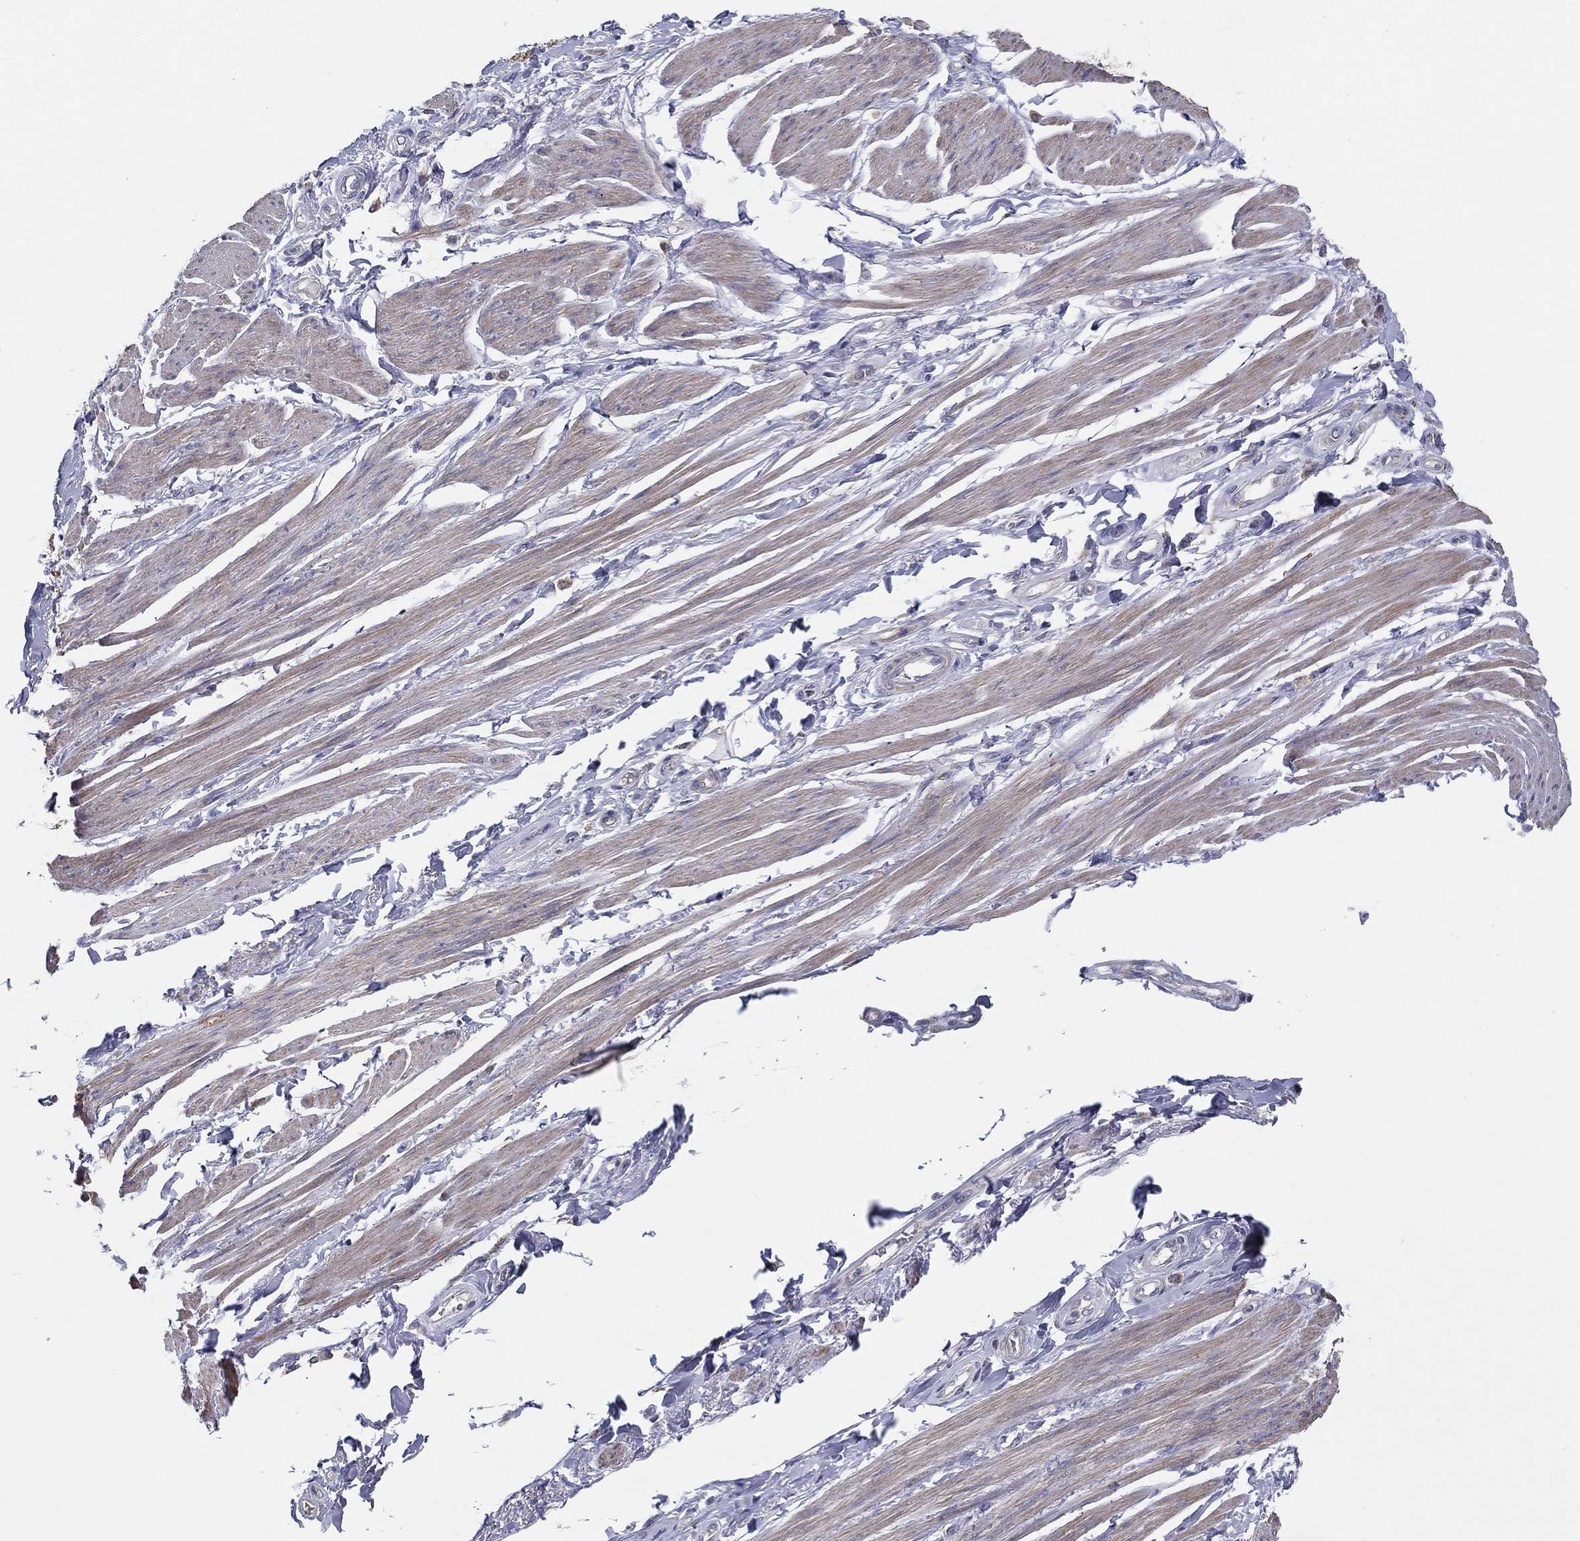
{"staining": {"intensity": "negative", "quantity": "none", "location": "none"}, "tissue": "soft tissue", "cell_type": "Fibroblasts", "image_type": "normal", "snomed": [{"axis": "morphology", "description": "Normal tissue, NOS"}, {"axis": "topography", "description": "Skeletal muscle"}, {"axis": "topography", "description": "Anal"}, {"axis": "topography", "description": "Peripheral nerve tissue"}], "caption": "Human soft tissue stained for a protein using immunohistochemistry displays no staining in fibroblasts.", "gene": "PCSK1", "patient": {"sex": "male", "age": 53}}